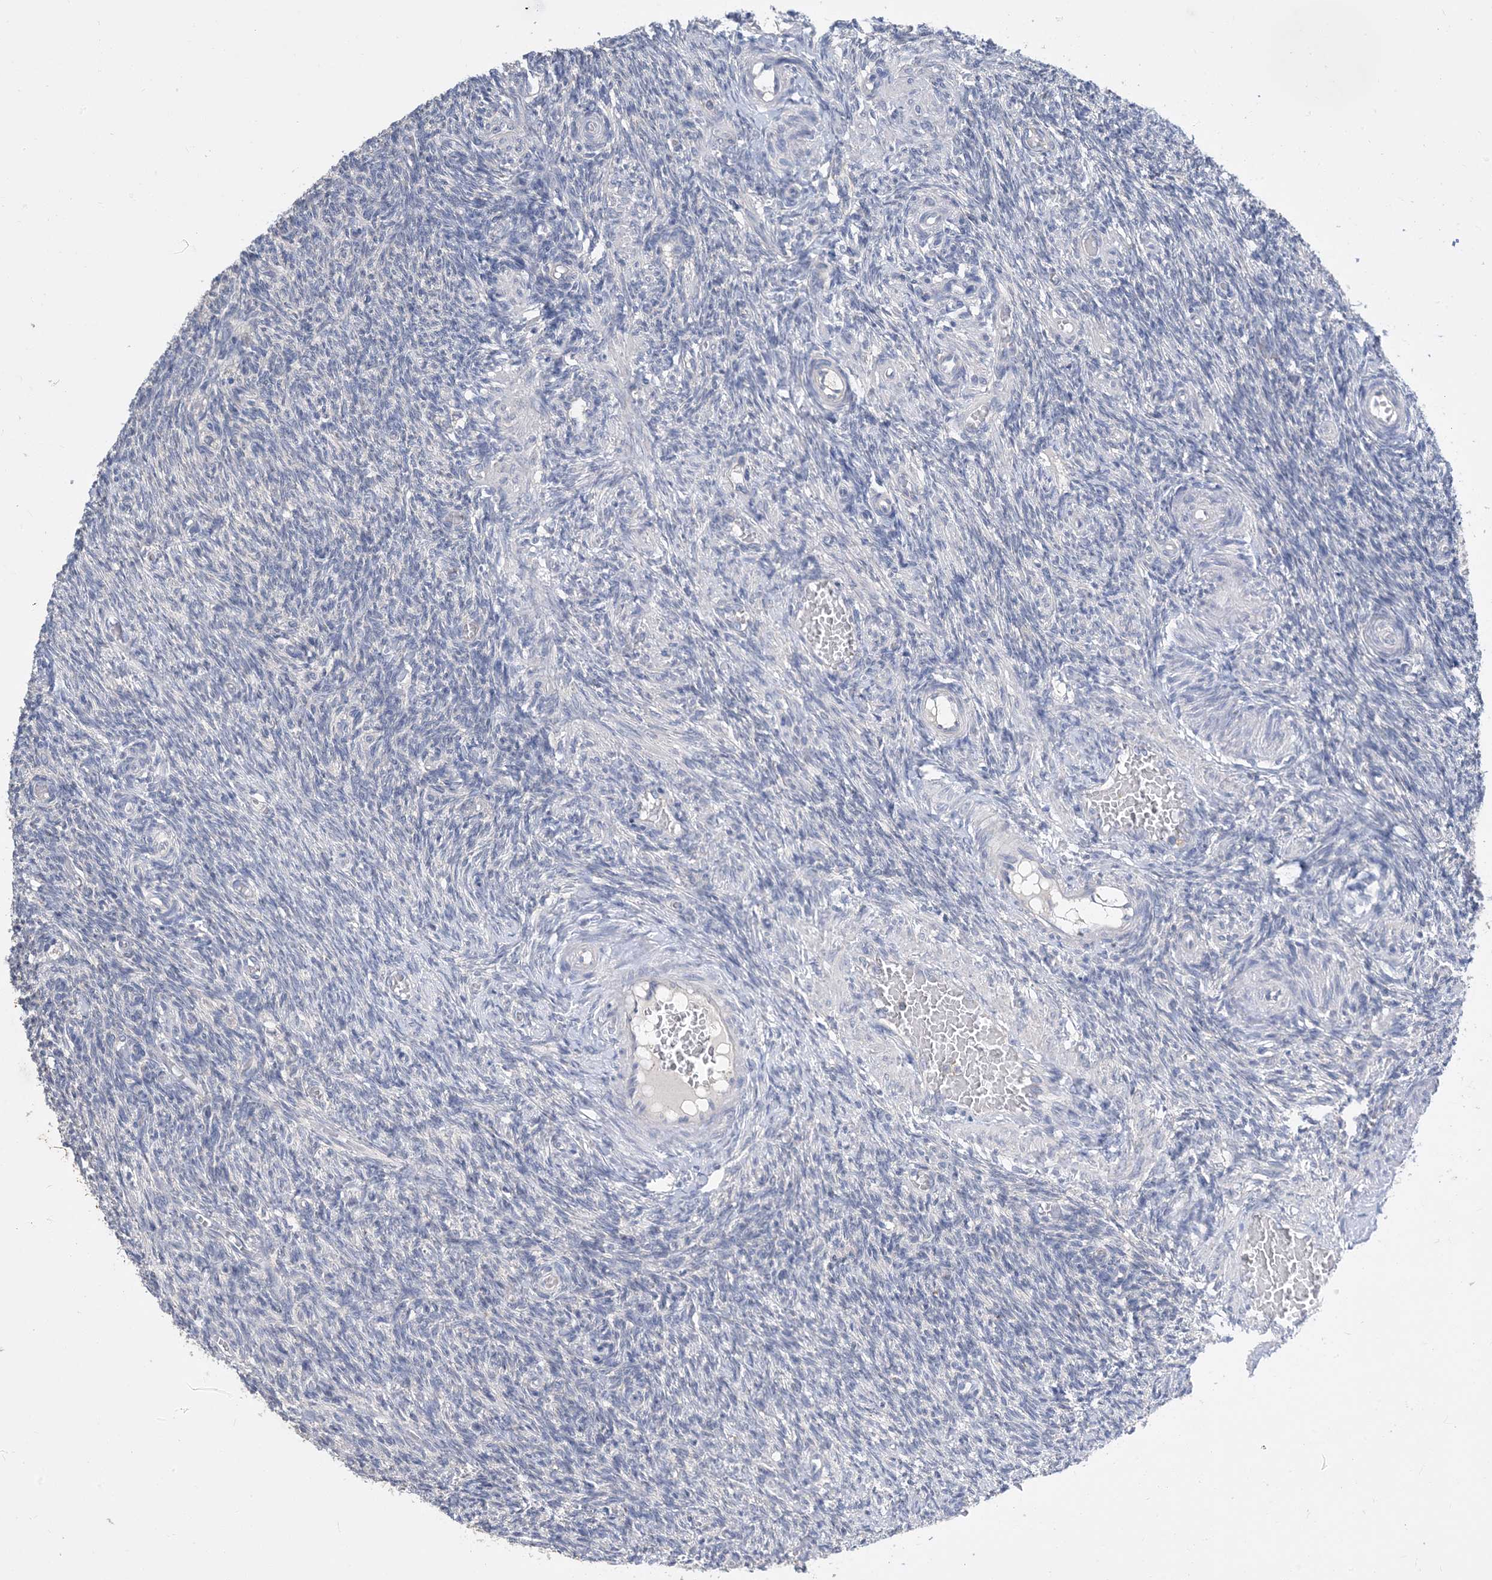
{"staining": {"intensity": "negative", "quantity": "none", "location": "none"}, "tissue": "ovary", "cell_type": "Ovarian stroma cells", "image_type": "normal", "snomed": [{"axis": "morphology", "description": "Normal tissue, NOS"}, {"axis": "topography", "description": "Ovary"}], "caption": "An image of ovary stained for a protein reveals no brown staining in ovarian stroma cells. (Brightfield microscopy of DAB immunohistochemistry (IHC) at high magnification).", "gene": "KPRP", "patient": {"sex": "female", "age": 27}}